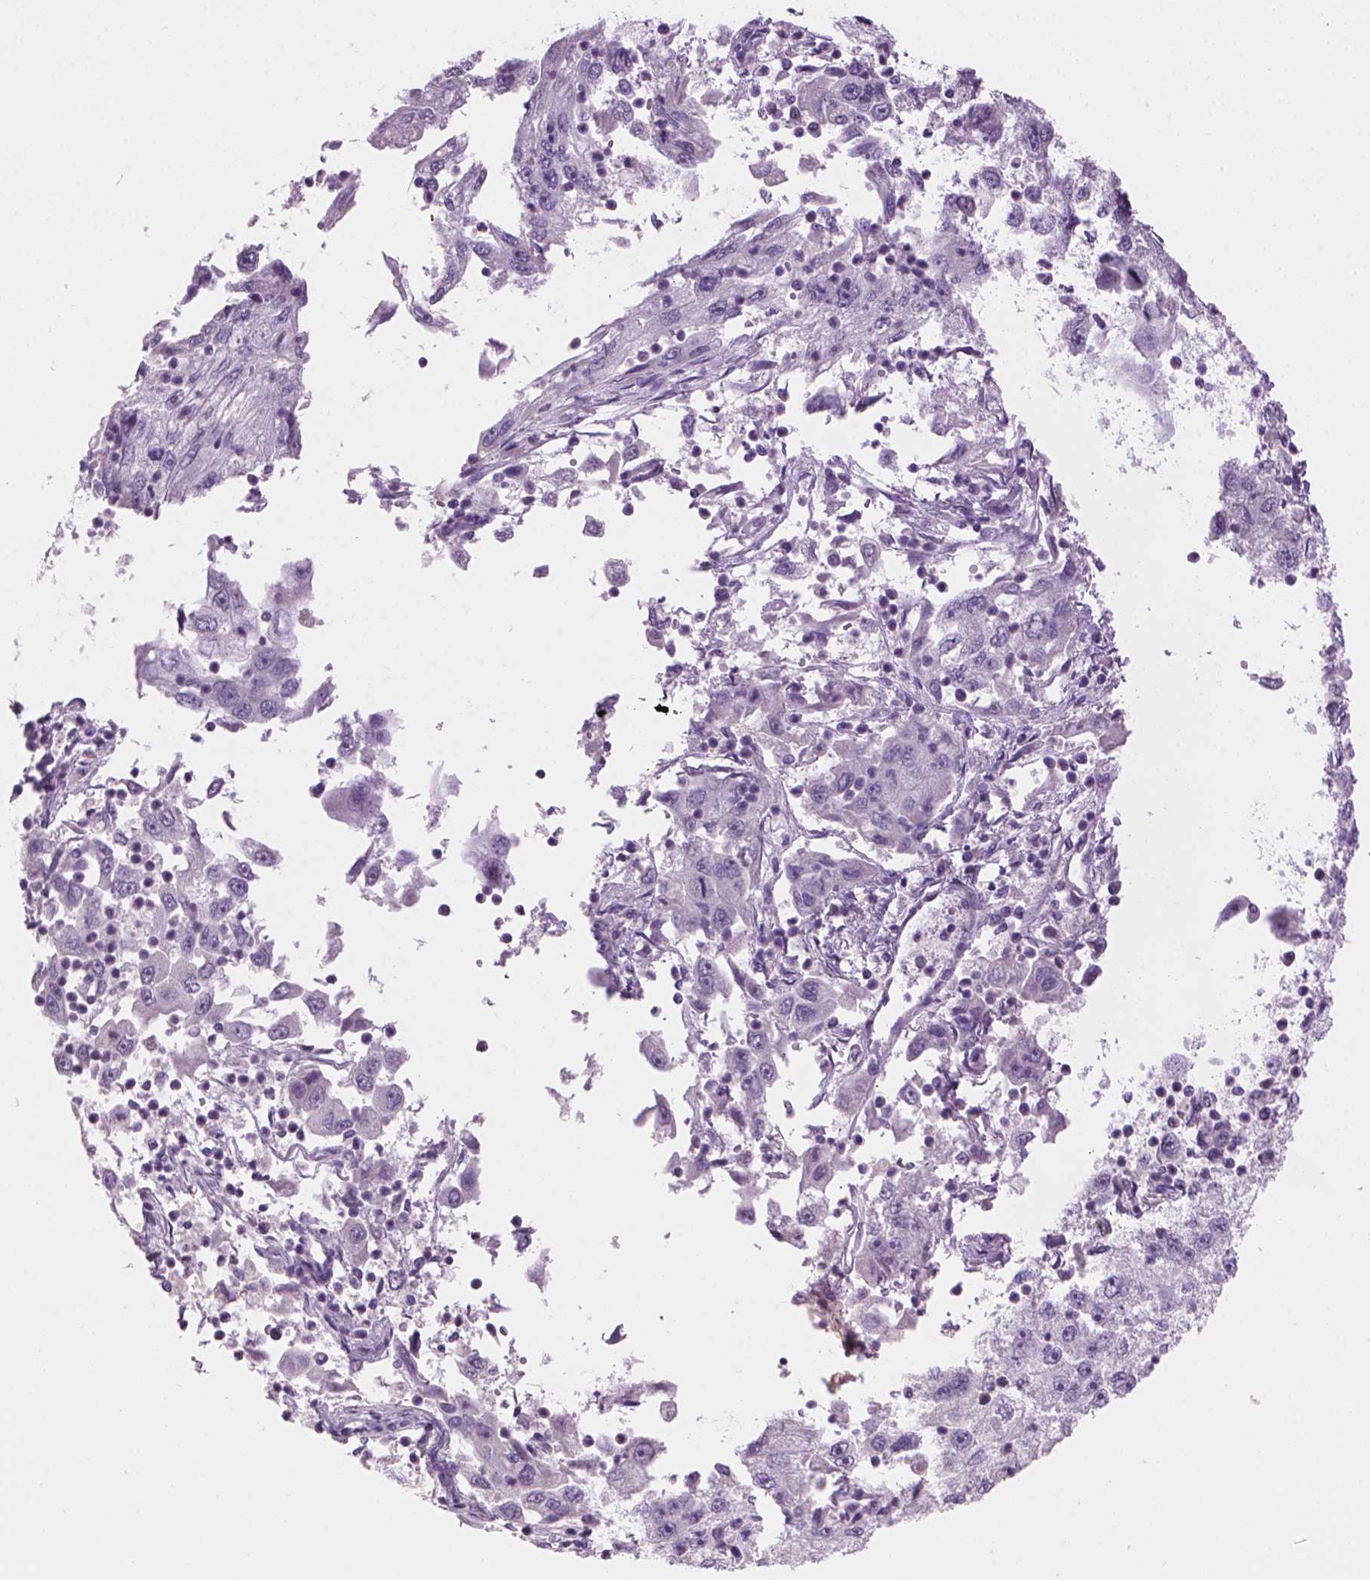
{"staining": {"intensity": "negative", "quantity": "none", "location": "none"}, "tissue": "cervical cancer", "cell_type": "Tumor cells", "image_type": "cancer", "snomed": [{"axis": "morphology", "description": "Squamous cell carcinoma, NOS"}, {"axis": "topography", "description": "Cervix"}], "caption": "Tumor cells show no significant protein staining in cervical cancer (squamous cell carcinoma).", "gene": "MLANA", "patient": {"sex": "female", "age": 36}}